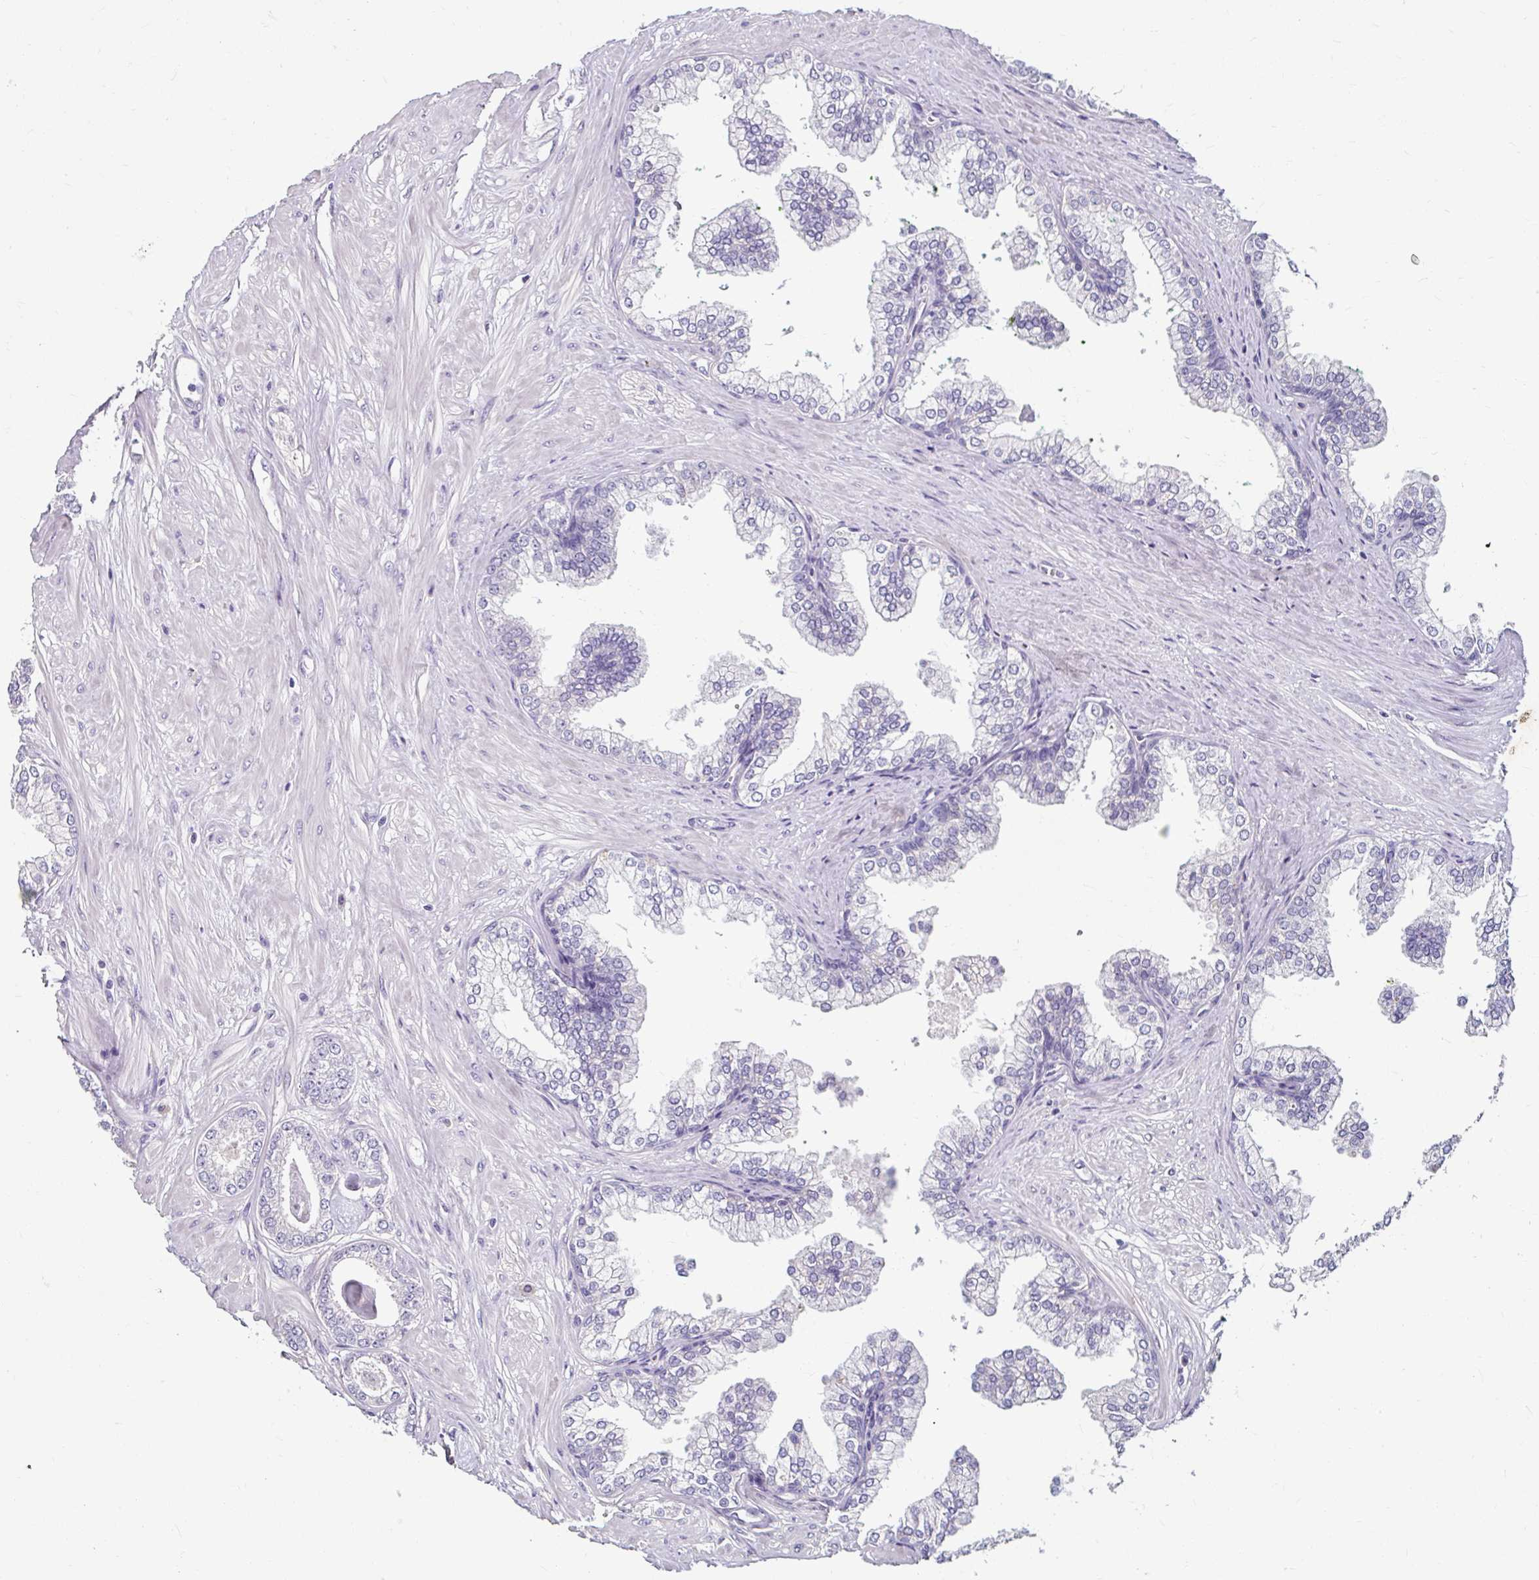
{"staining": {"intensity": "negative", "quantity": "none", "location": "none"}, "tissue": "prostate cancer", "cell_type": "Tumor cells", "image_type": "cancer", "snomed": [{"axis": "morphology", "description": "Adenocarcinoma, Low grade"}, {"axis": "topography", "description": "Prostate"}], "caption": "Prostate cancer was stained to show a protein in brown. There is no significant staining in tumor cells.", "gene": "KLHL24", "patient": {"sex": "male", "age": 60}}